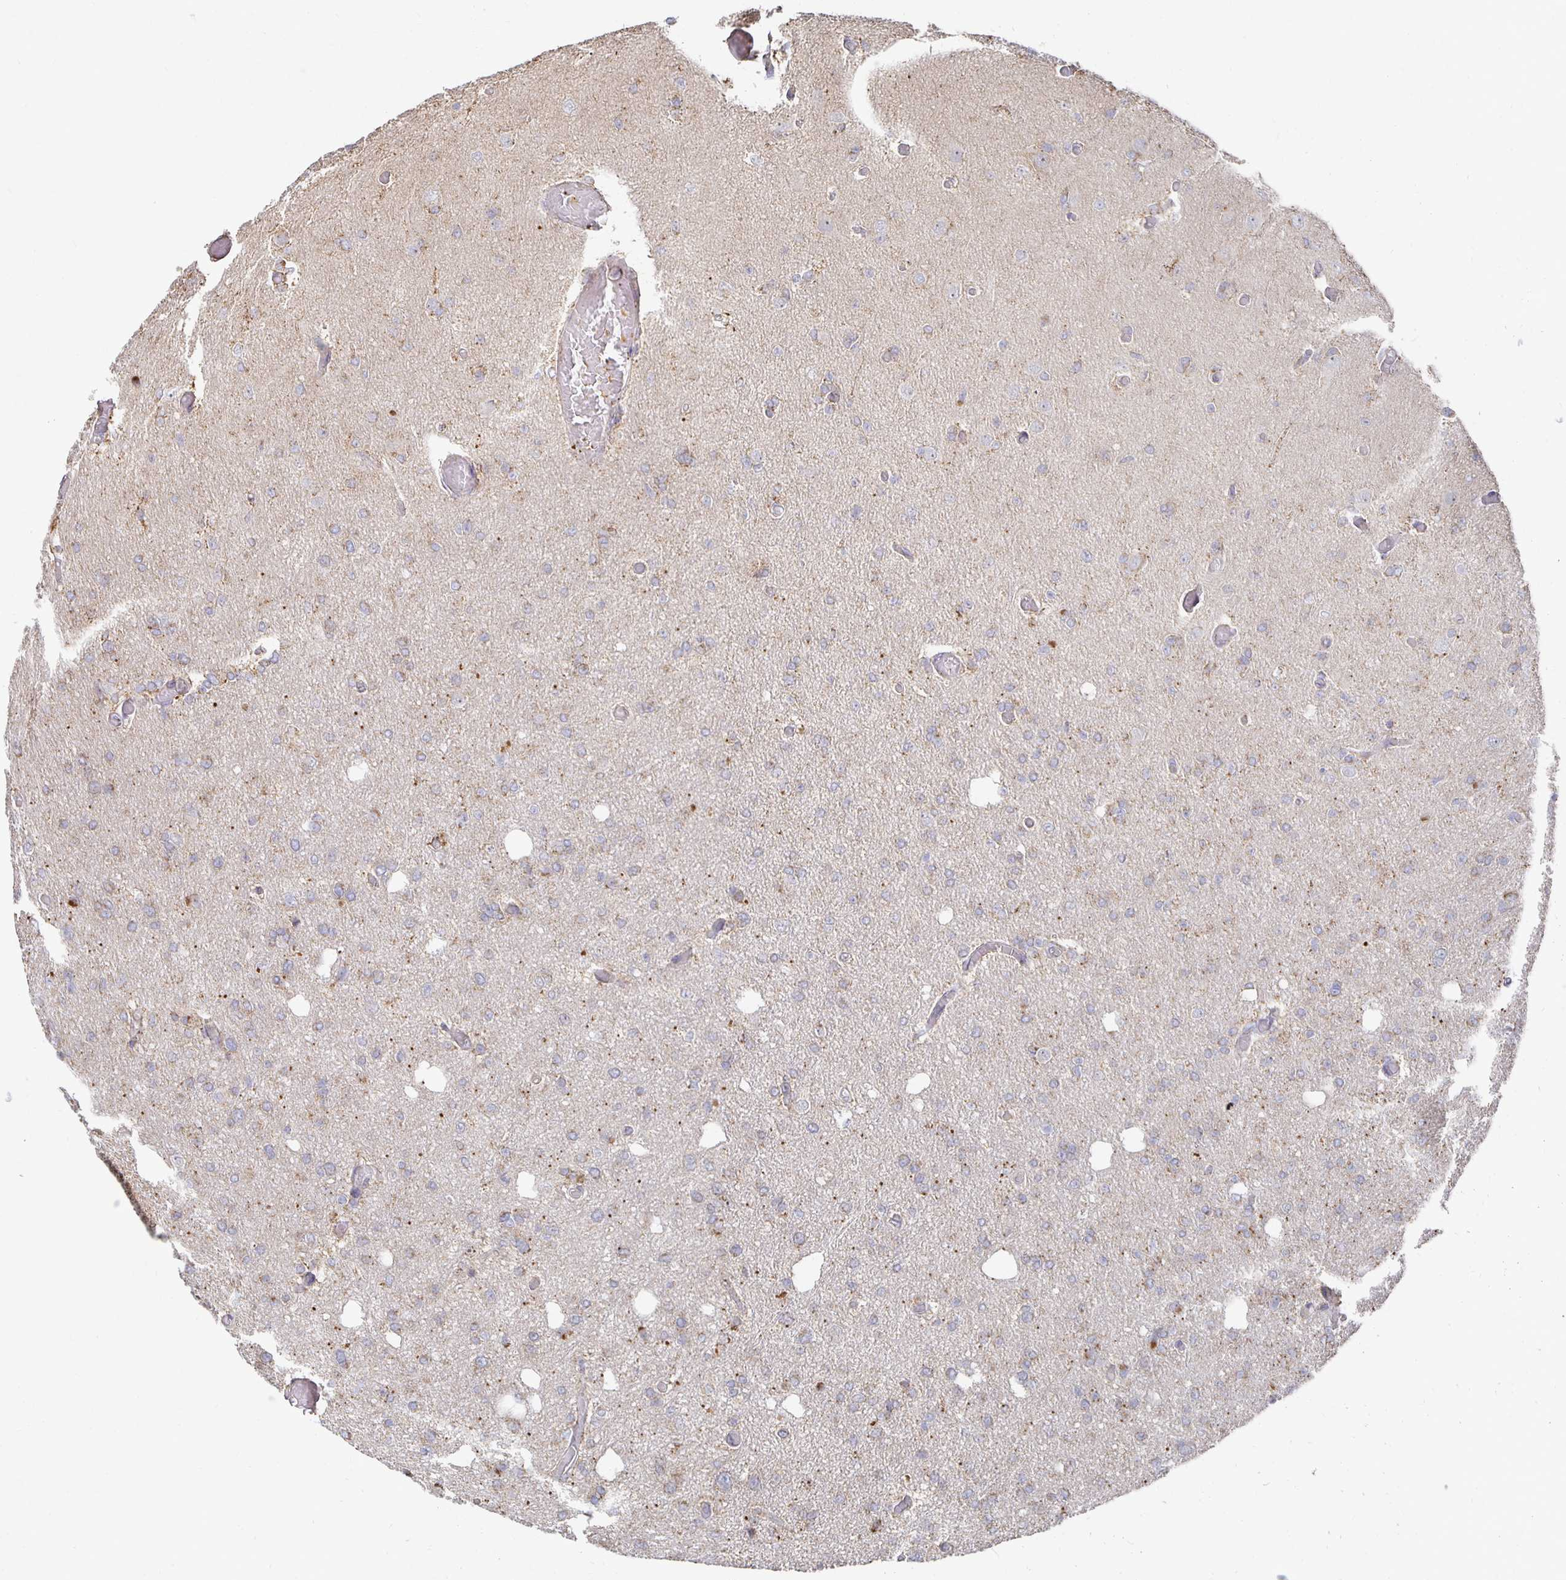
{"staining": {"intensity": "negative", "quantity": "none", "location": "none"}, "tissue": "glioma", "cell_type": "Tumor cells", "image_type": "cancer", "snomed": [{"axis": "morphology", "description": "Glioma, malignant, Low grade"}, {"axis": "topography", "description": "Brain"}], "caption": "Glioma was stained to show a protein in brown. There is no significant staining in tumor cells.", "gene": "NKX2-8", "patient": {"sex": "male", "age": 26}}